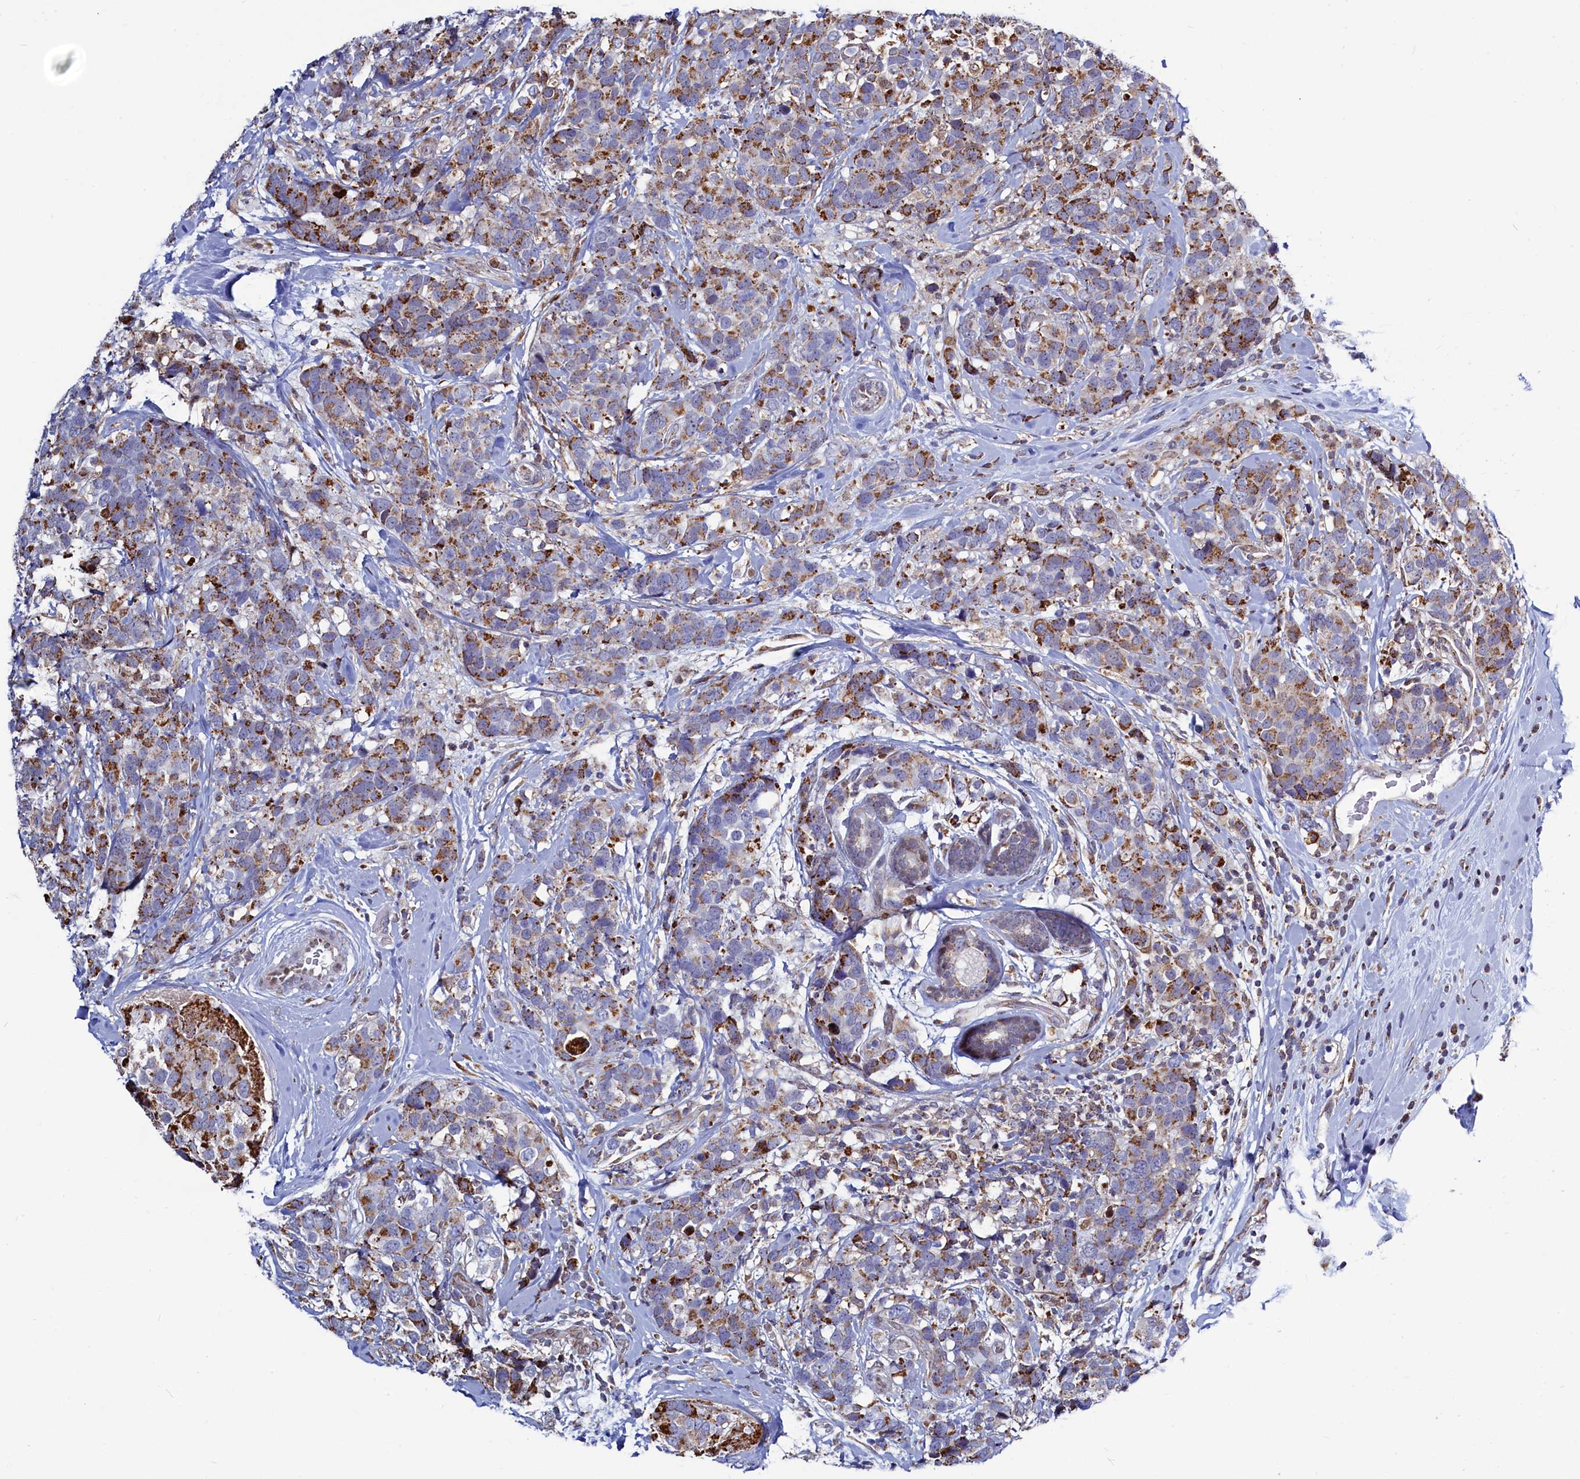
{"staining": {"intensity": "moderate", "quantity": ">75%", "location": "cytoplasmic/membranous"}, "tissue": "breast cancer", "cell_type": "Tumor cells", "image_type": "cancer", "snomed": [{"axis": "morphology", "description": "Lobular carcinoma"}, {"axis": "topography", "description": "Breast"}], "caption": "Breast cancer tissue reveals moderate cytoplasmic/membranous expression in about >75% of tumor cells, visualized by immunohistochemistry. (IHC, brightfield microscopy, high magnification).", "gene": "HDGFL3", "patient": {"sex": "female", "age": 59}}